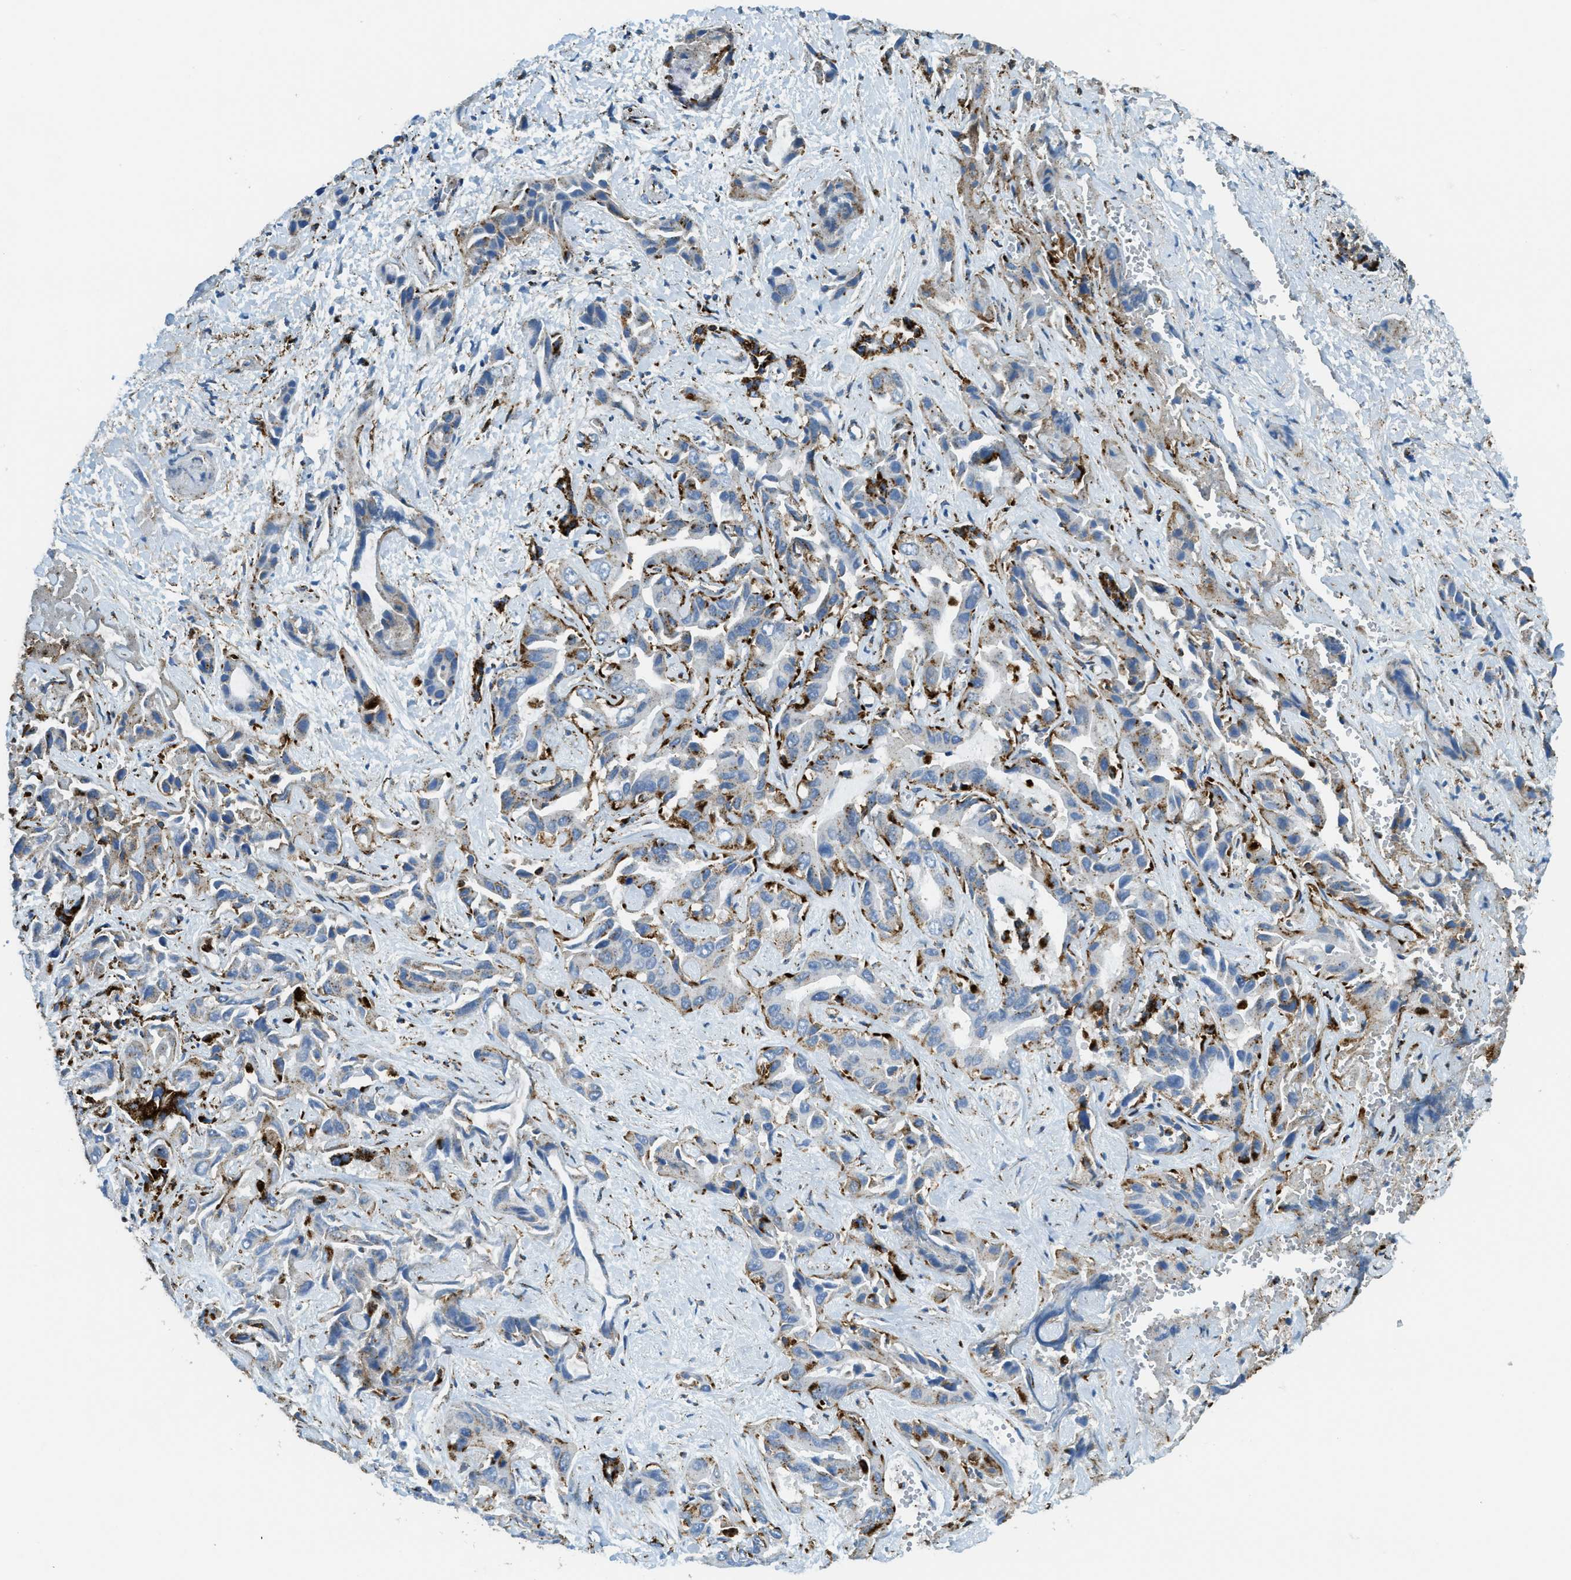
{"staining": {"intensity": "strong", "quantity": "<25%", "location": "cytoplasmic/membranous"}, "tissue": "liver cancer", "cell_type": "Tumor cells", "image_type": "cancer", "snomed": [{"axis": "morphology", "description": "Cholangiocarcinoma"}, {"axis": "topography", "description": "Liver"}], "caption": "The histopathology image demonstrates immunohistochemical staining of liver cholangiocarcinoma. There is strong cytoplasmic/membranous expression is identified in about <25% of tumor cells. (Brightfield microscopy of DAB IHC at high magnification).", "gene": "SCARB2", "patient": {"sex": "female", "age": 52}}